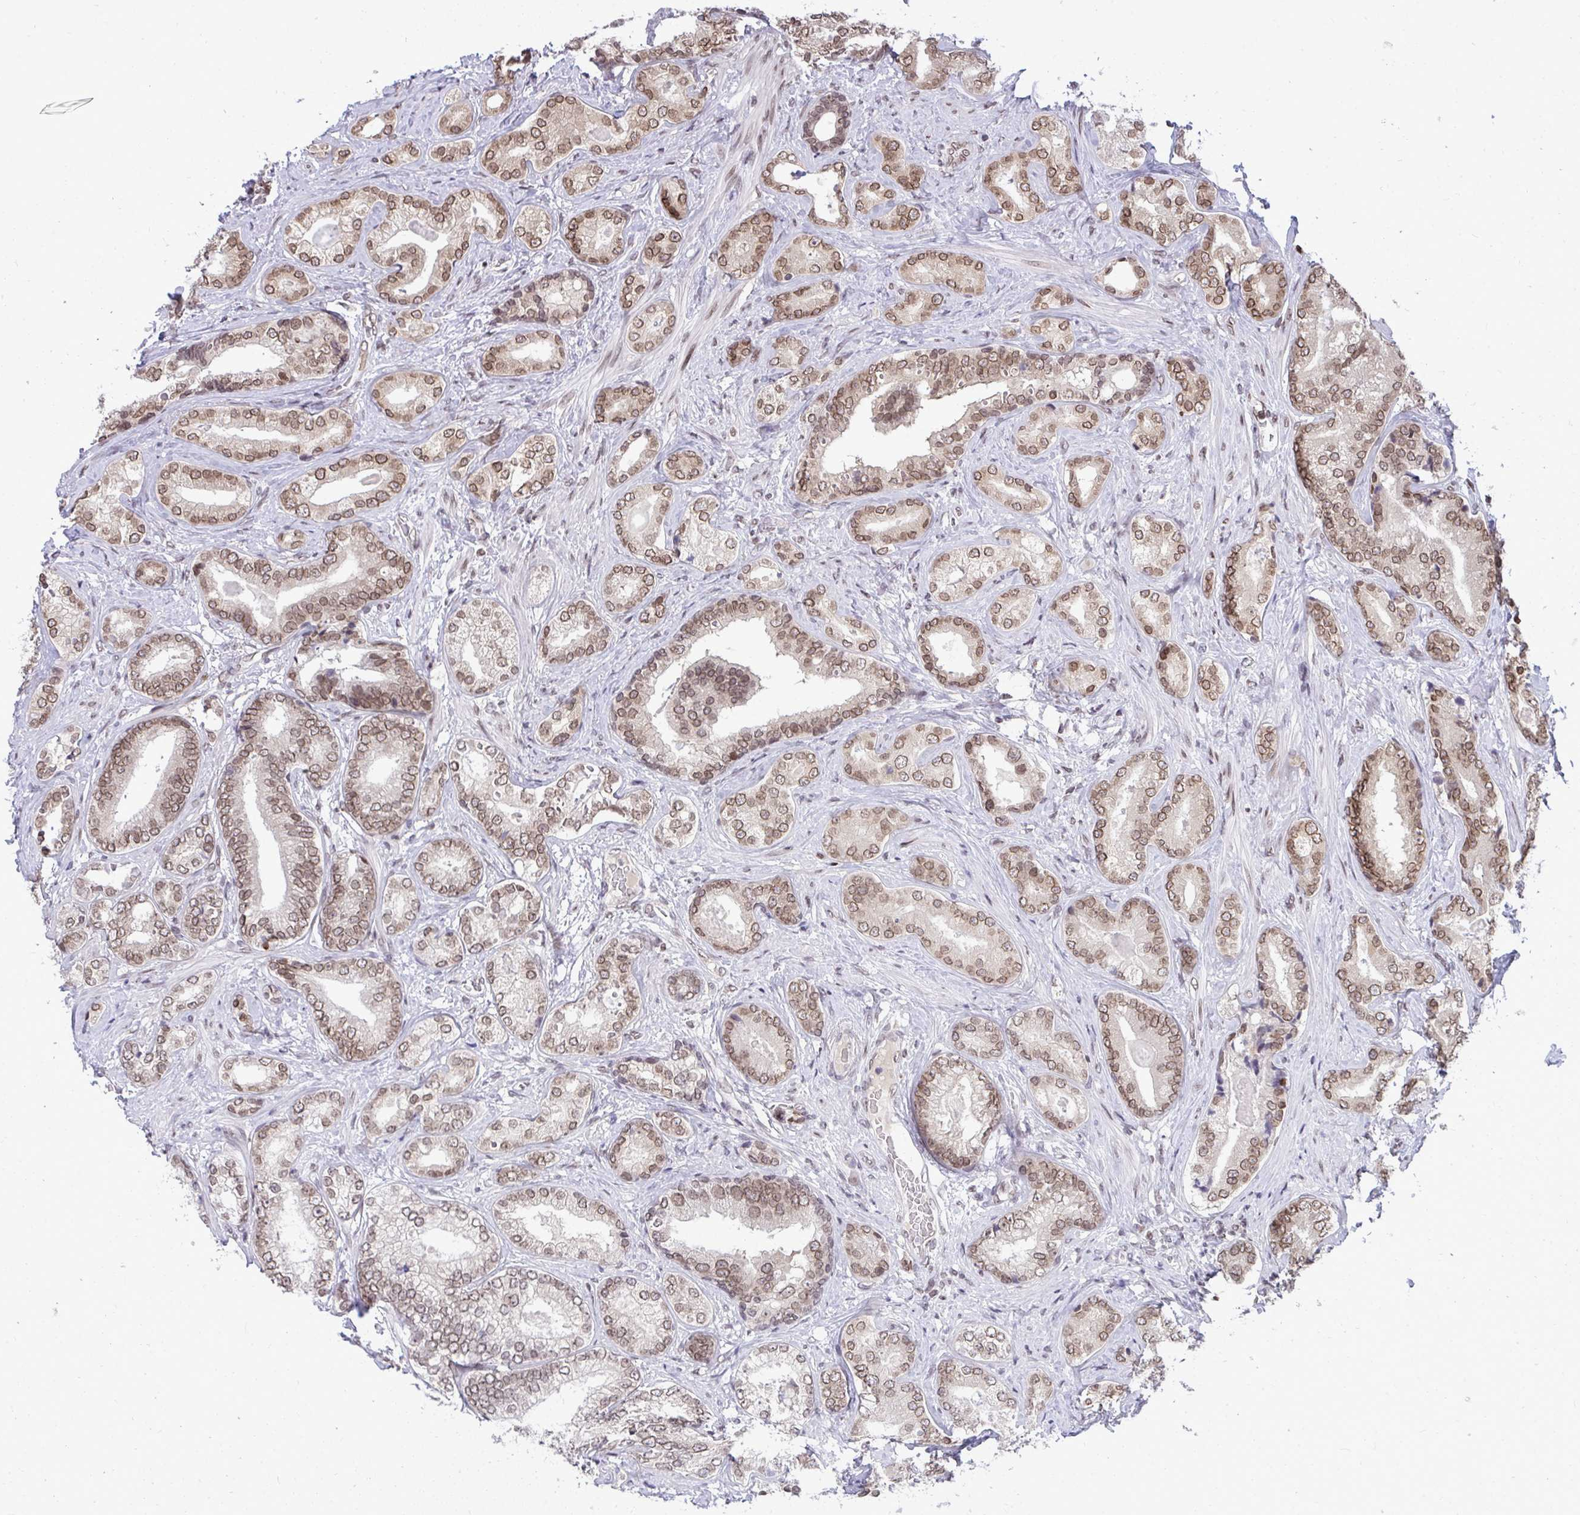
{"staining": {"intensity": "moderate", "quantity": "25%-75%", "location": "cytoplasmic/membranous,nuclear"}, "tissue": "prostate cancer", "cell_type": "Tumor cells", "image_type": "cancer", "snomed": [{"axis": "morphology", "description": "Adenocarcinoma, High grade"}, {"axis": "topography", "description": "Prostate"}], "caption": "DAB immunohistochemical staining of human prostate cancer demonstrates moderate cytoplasmic/membranous and nuclear protein positivity in about 25%-75% of tumor cells.", "gene": "JPT1", "patient": {"sex": "male", "age": 62}}